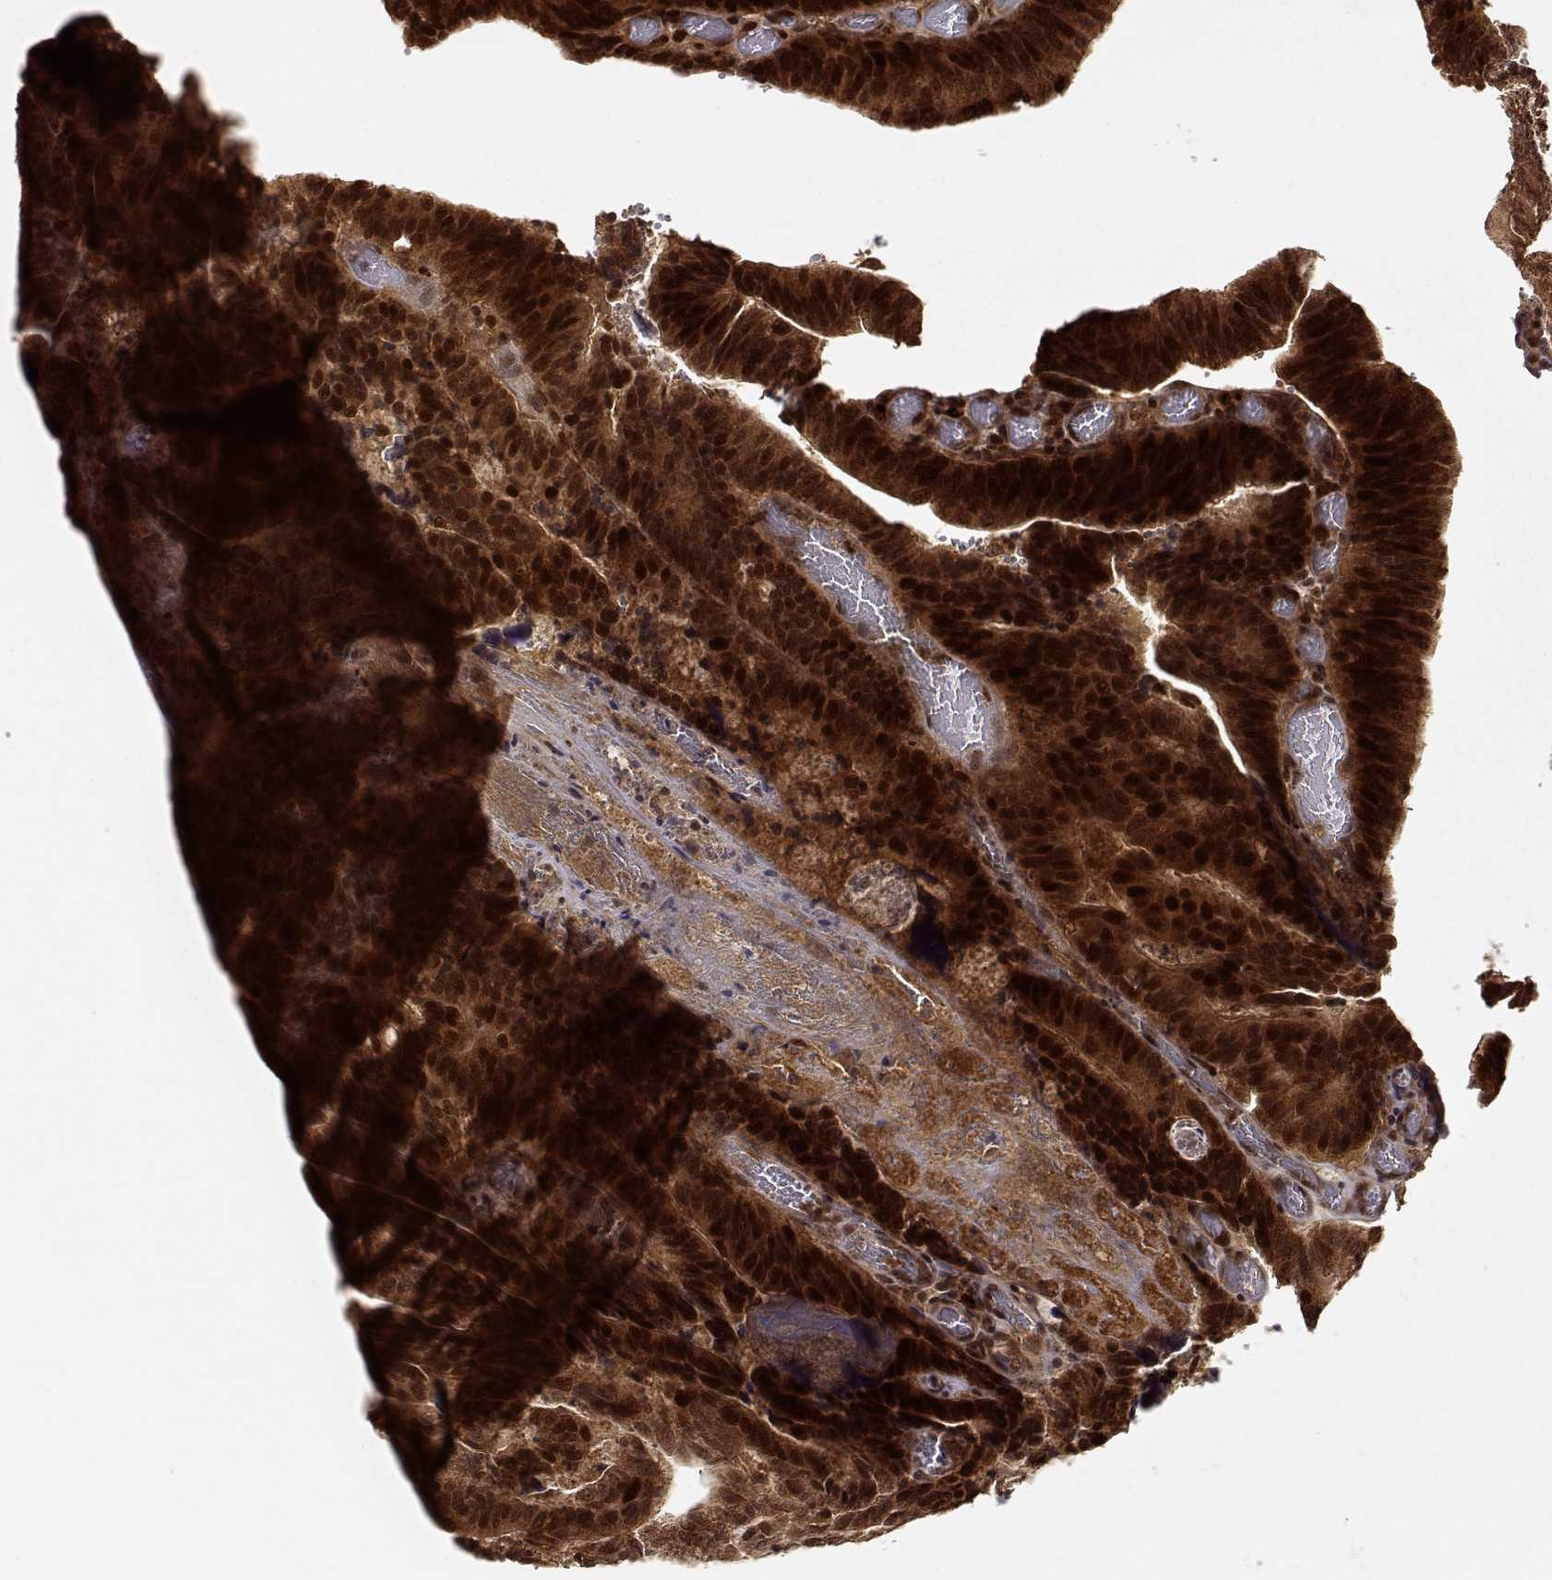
{"staining": {"intensity": "strong", "quantity": ">75%", "location": "cytoplasmic/membranous,nuclear"}, "tissue": "colorectal cancer", "cell_type": "Tumor cells", "image_type": "cancer", "snomed": [{"axis": "morphology", "description": "Adenocarcinoma, NOS"}, {"axis": "topography", "description": "Colon"}], "caption": "Immunohistochemical staining of colorectal adenocarcinoma exhibits high levels of strong cytoplasmic/membranous and nuclear staining in about >75% of tumor cells.", "gene": "MAEA", "patient": {"sex": "female", "age": 82}}